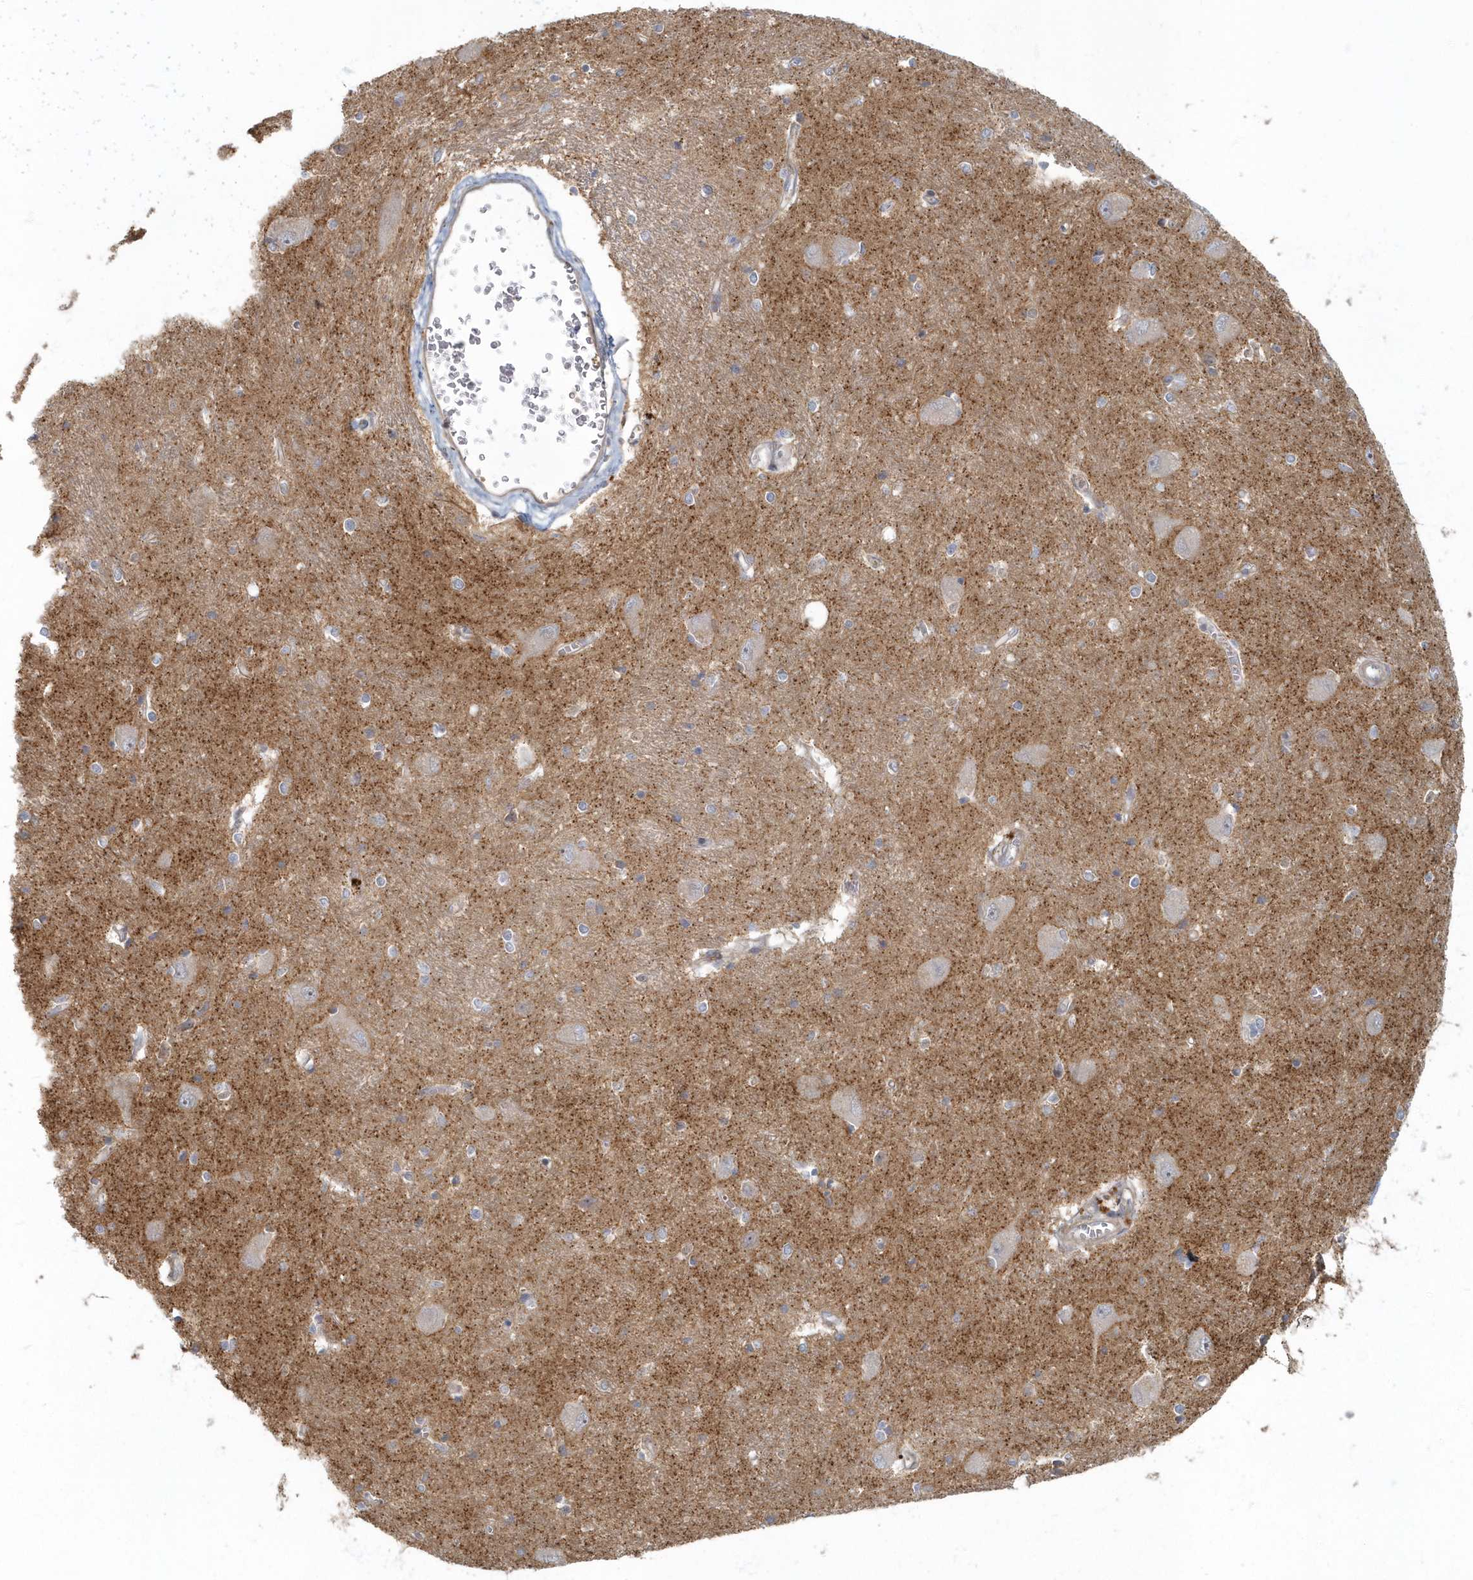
{"staining": {"intensity": "negative", "quantity": "none", "location": "none"}, "tissue": "caudate", "cell_type": "Glial cells", "image_type": "normal", "snomed": [{"axis": "morphology", "description": "Normal tissue, NOS"}, {"axis": "topography", "description": "Lateral ventricle wall"}], "caption": "Protein analysis of benign caudate demonstrates no significant staining in glial cells.", "gene": "ARHGEF38", "patient": {"sex": "male", "age": 37}}